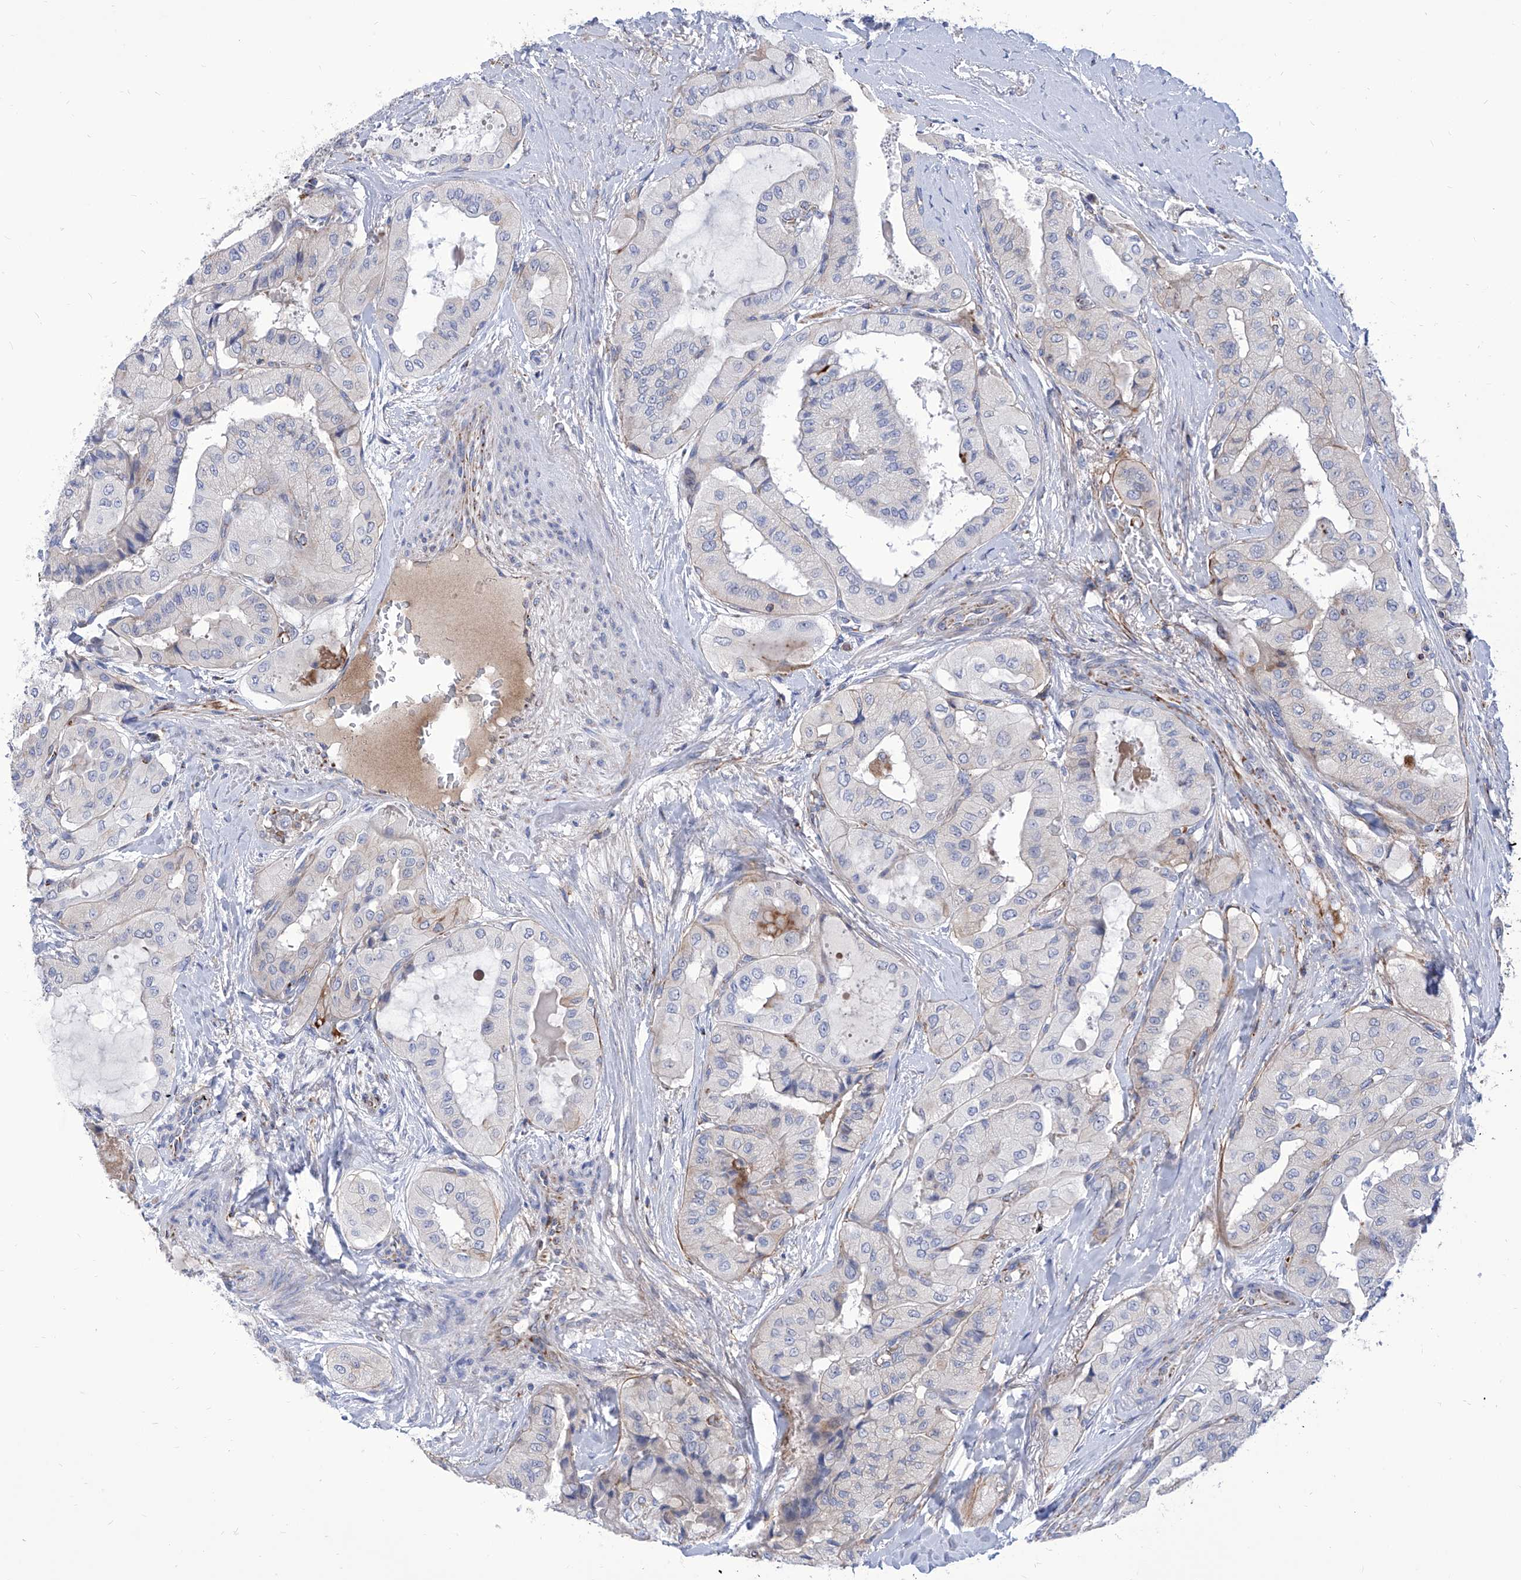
{"staining": {"intensity": "negative", "quantity": "none", "location": "none"}, "tissue": "thyroid cancer", "cell_type": "Tumor cells", "image_type": "cancer", "snomed": [{"axis": "morphology", "description": "Papillary adenocarcinoma, NOS"}, {"axis": "topography", "description": "Thyroid gland"}], "caption": "A histopathology image of human thyroid cancer (papillary adenocarcinoma) is negative for staining in tumor cells.", "gene": "SRBD1", "patient": {"sex": "female", "age": 59}}